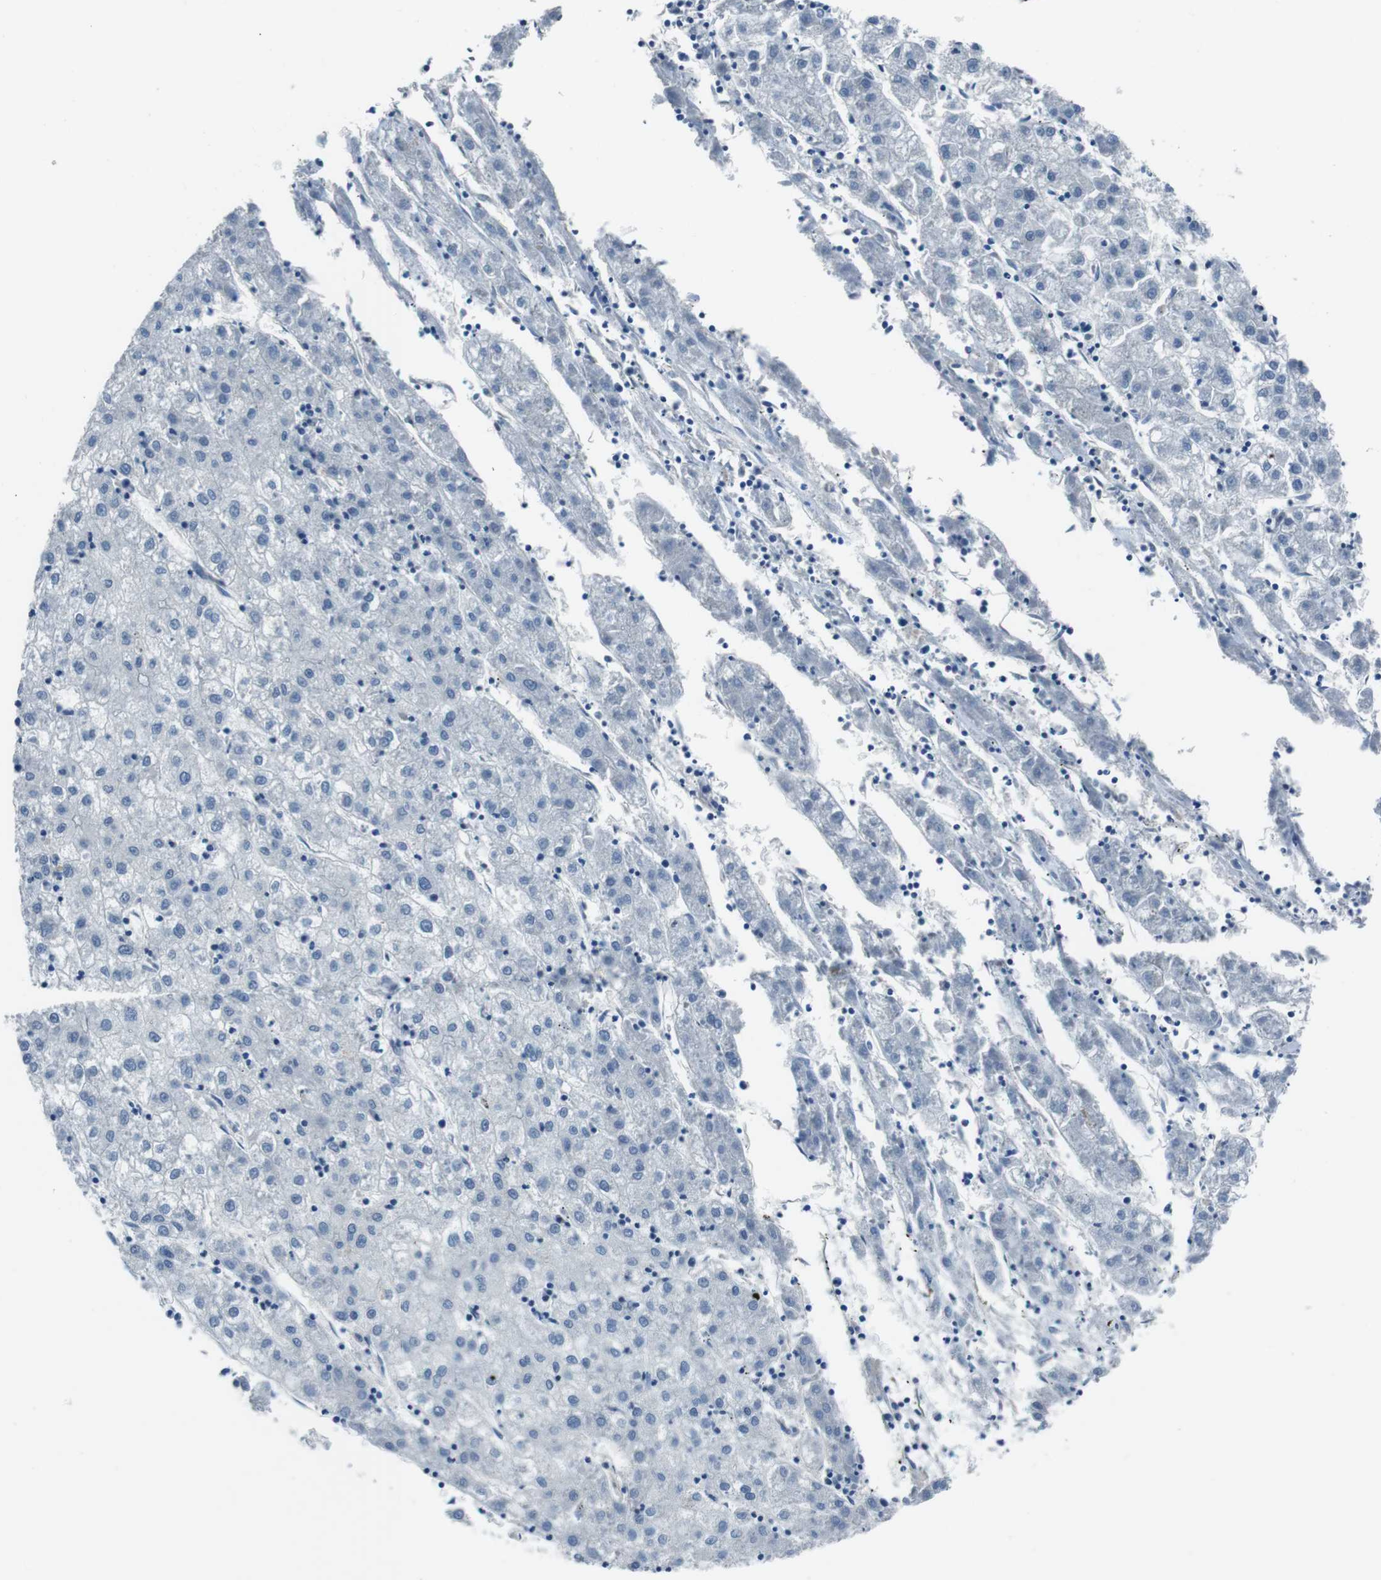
{"staining": {"intensity": "negative", "quantity": "none", "location": "none"}, "tissue": "liver cancer", "cell_type": "Tumor cells", "image_type": "cancer", "snomed": [{"axis": "morphology", "description": "Carcinoma, Hepatocellular, NOS"}, {"axis": "topography", "description": "Liver"}], "caption": "High power microscopy histopathology image of an IHC histopathology image of hepatocellular carcinoma (liver), revealing no significant staining in tumor cells.", "gene": "LRRC49", "patient": {"sex": "male", "age": 72}}